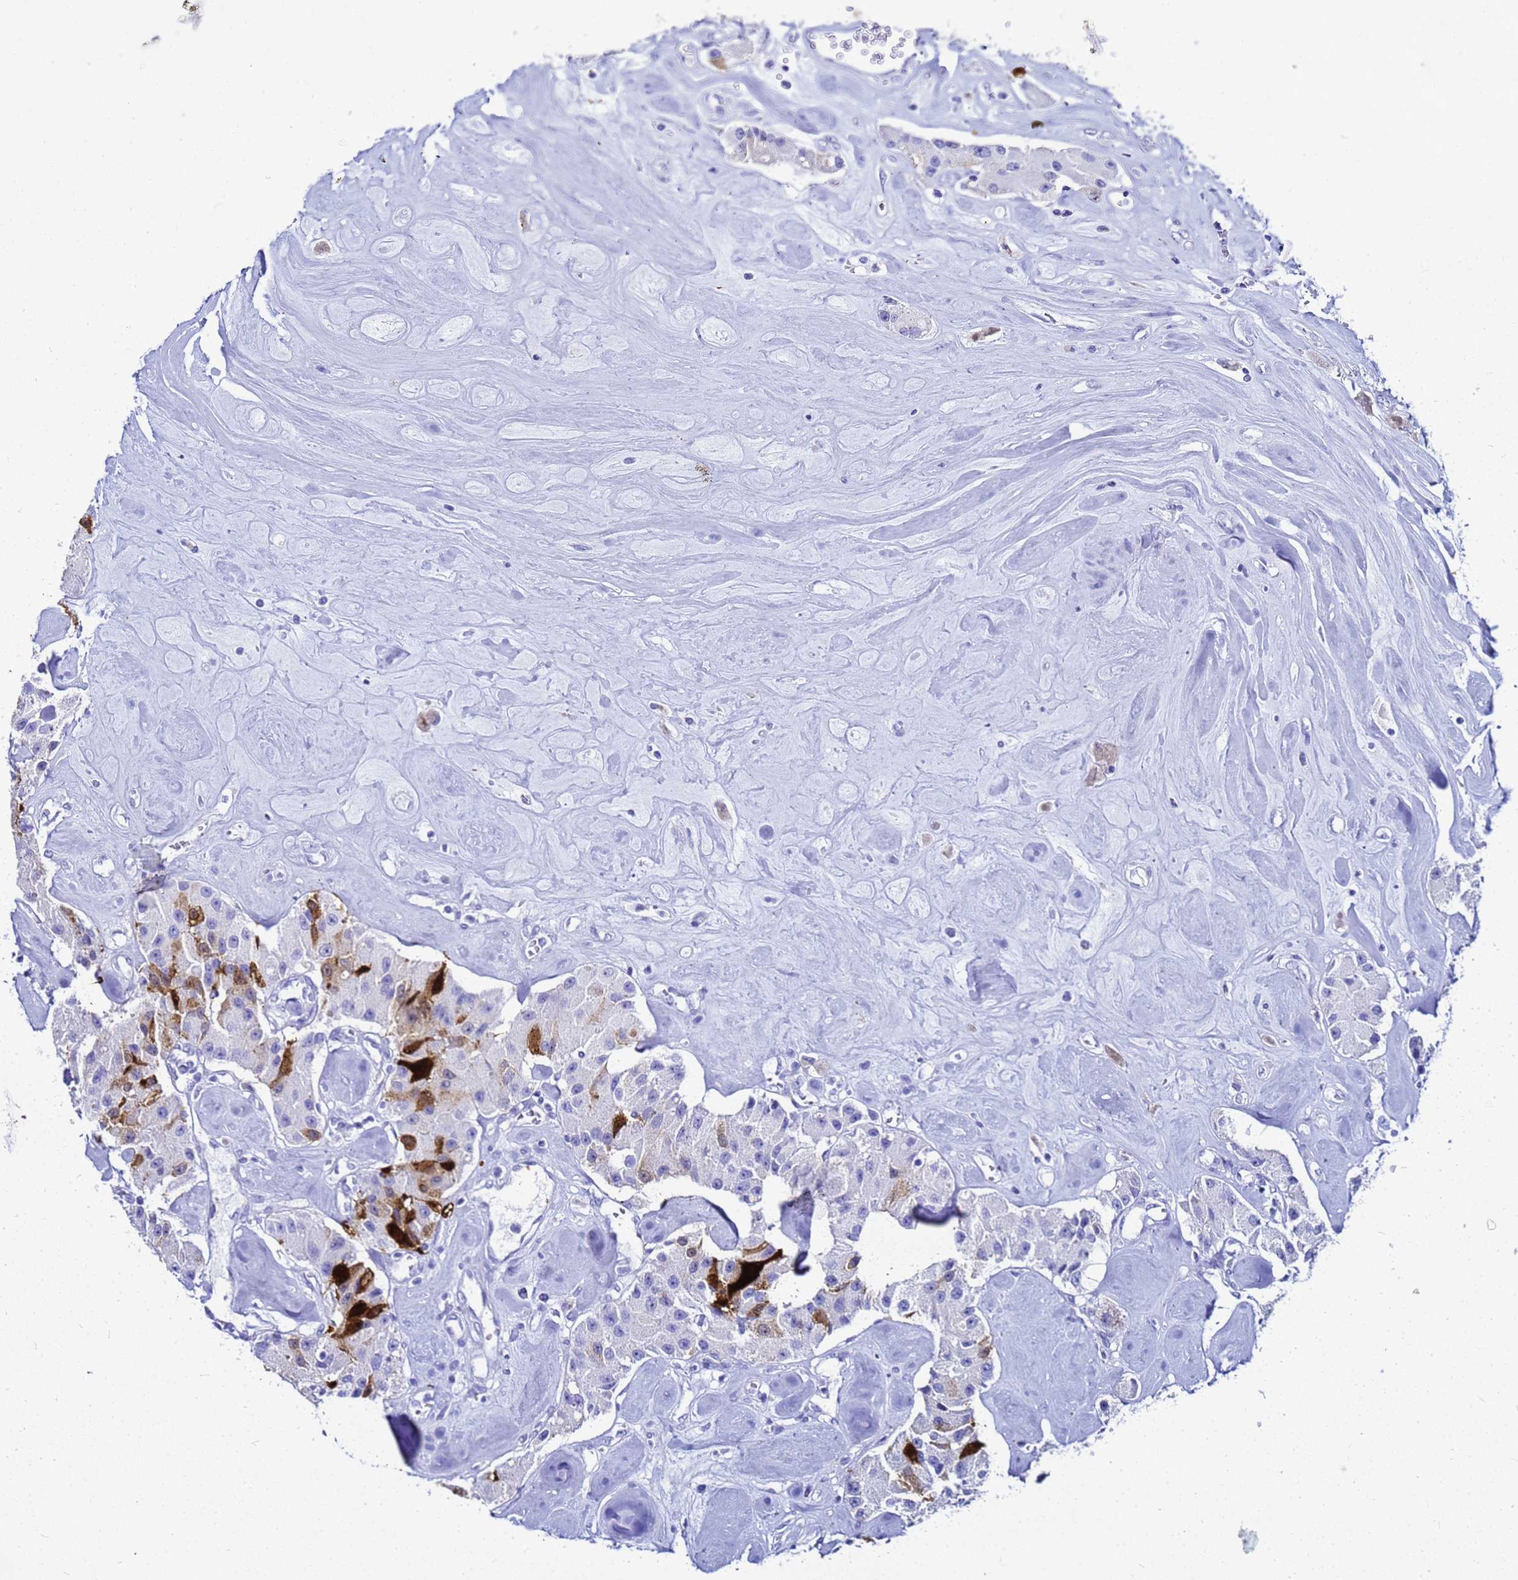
{"staining": {"intensity": "strong", "quantity": "<25%", "location": "cytoplasmic/membranous"}, "tissue": "carcinoid", "cell_type": "Tumor cells", "image_type": "cancer", "snomed": [{"axis": "morphology", "description": "Carcinoid, malignant, NOS"}, {"axis": "topography", "description": "Pancreas"}], "caption": "Carcinoid stained for a protein exhibits strong cytoplasmic/membranous positivity in tumor cells.", "gene": "CKB", "patient": {"sex": "male", "age": 41}}